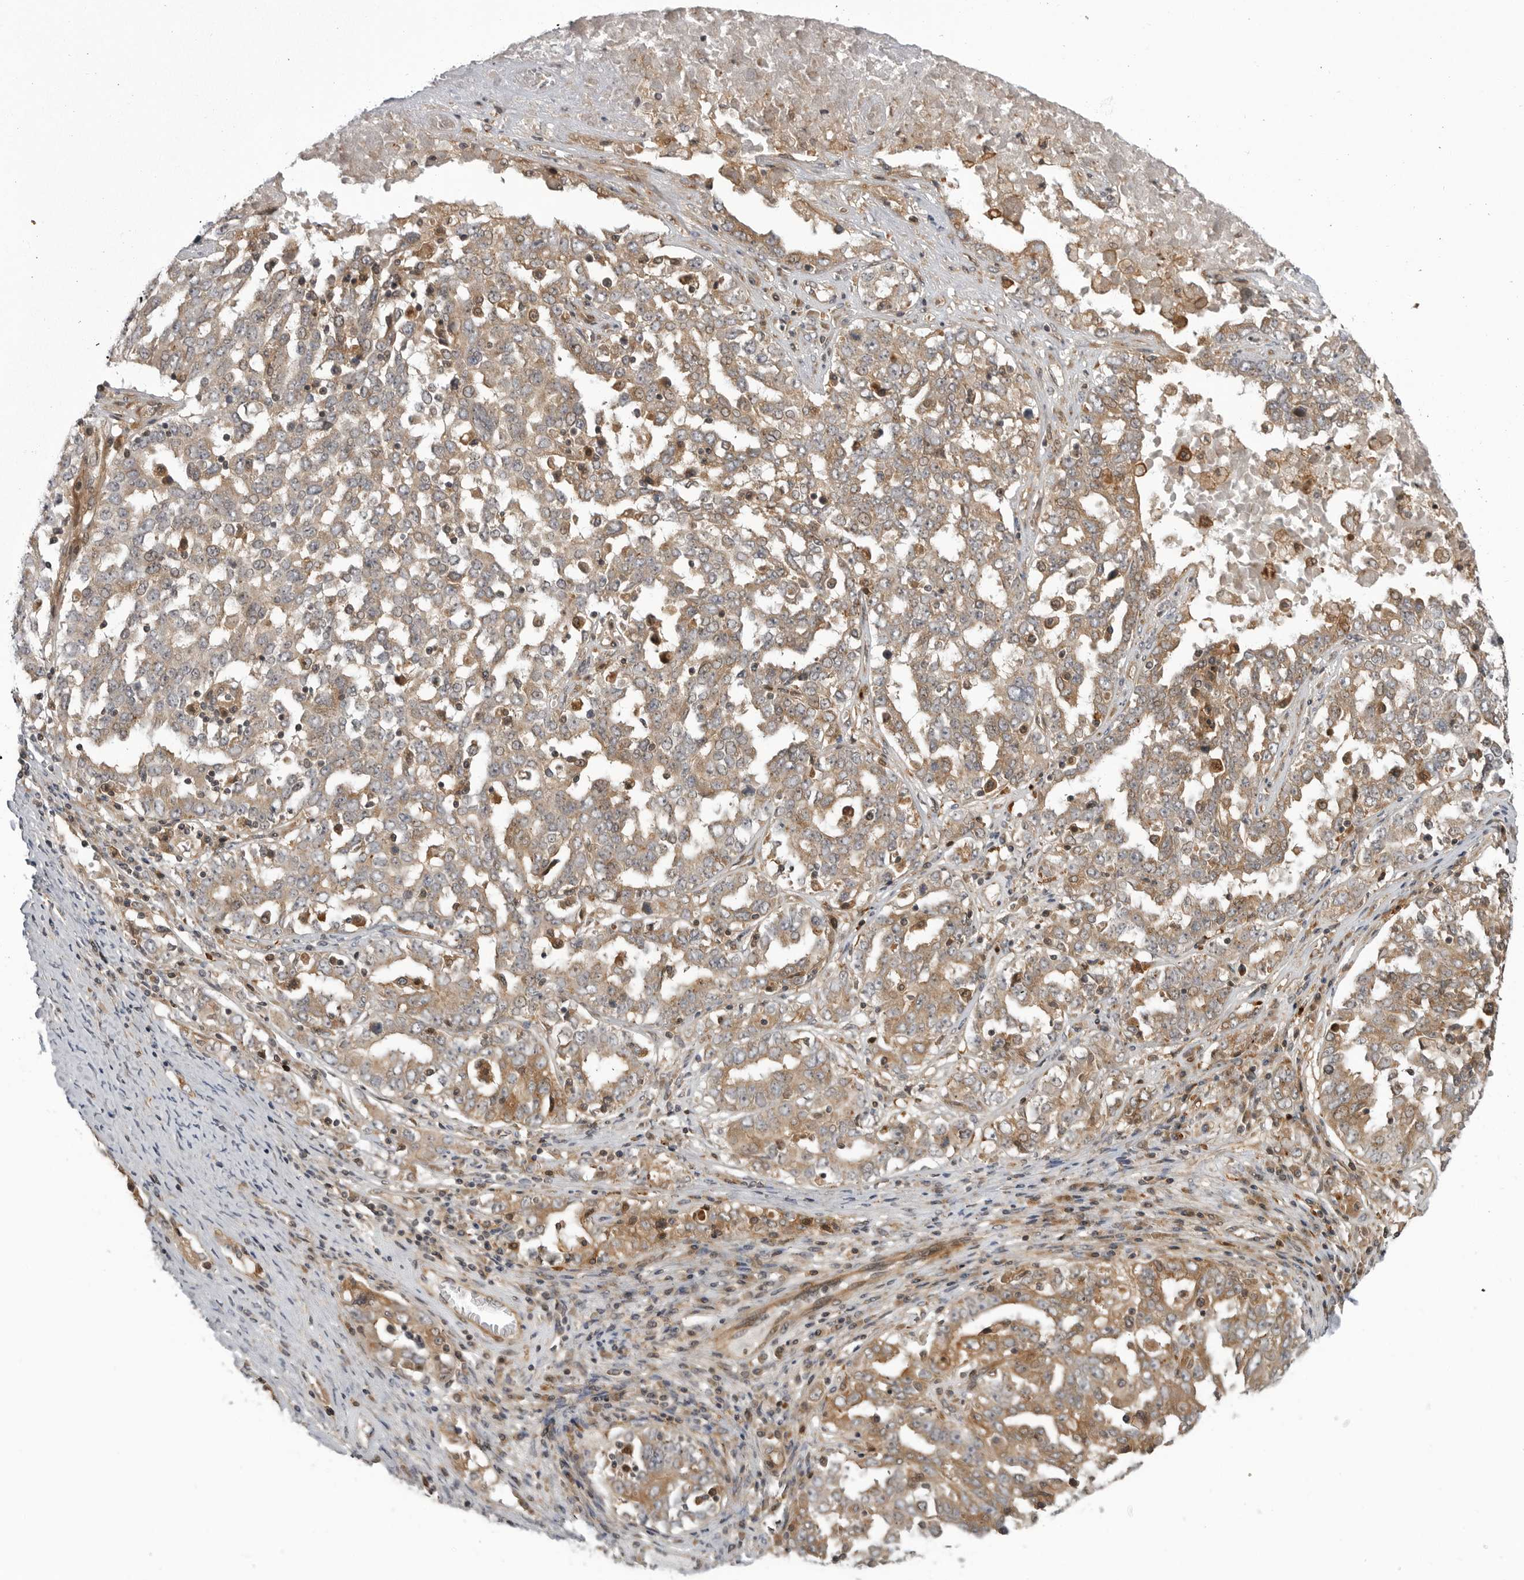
{"staining": {"intensity": "moderate", "quantity": "25%-75%", "location": "cytoplasmic/membranous"}, "tissue": "ovarian cancer", "cell_type": "Tumor cells", "image_type": "cancer", "snomed": [{"axis": "morphology", "description": "Carcinoma, endometroid"}, {"axis": "topography", "description": "Ovary"}], "caption": "A histopathology image of ovarian cancer (endometroid carcinoma) stained for a protein shows moderate cytoplasmic/membranous brown staining in tumor cells.", "gene": "LRRC45", "patient": {"sex": "female", "age": 62}}